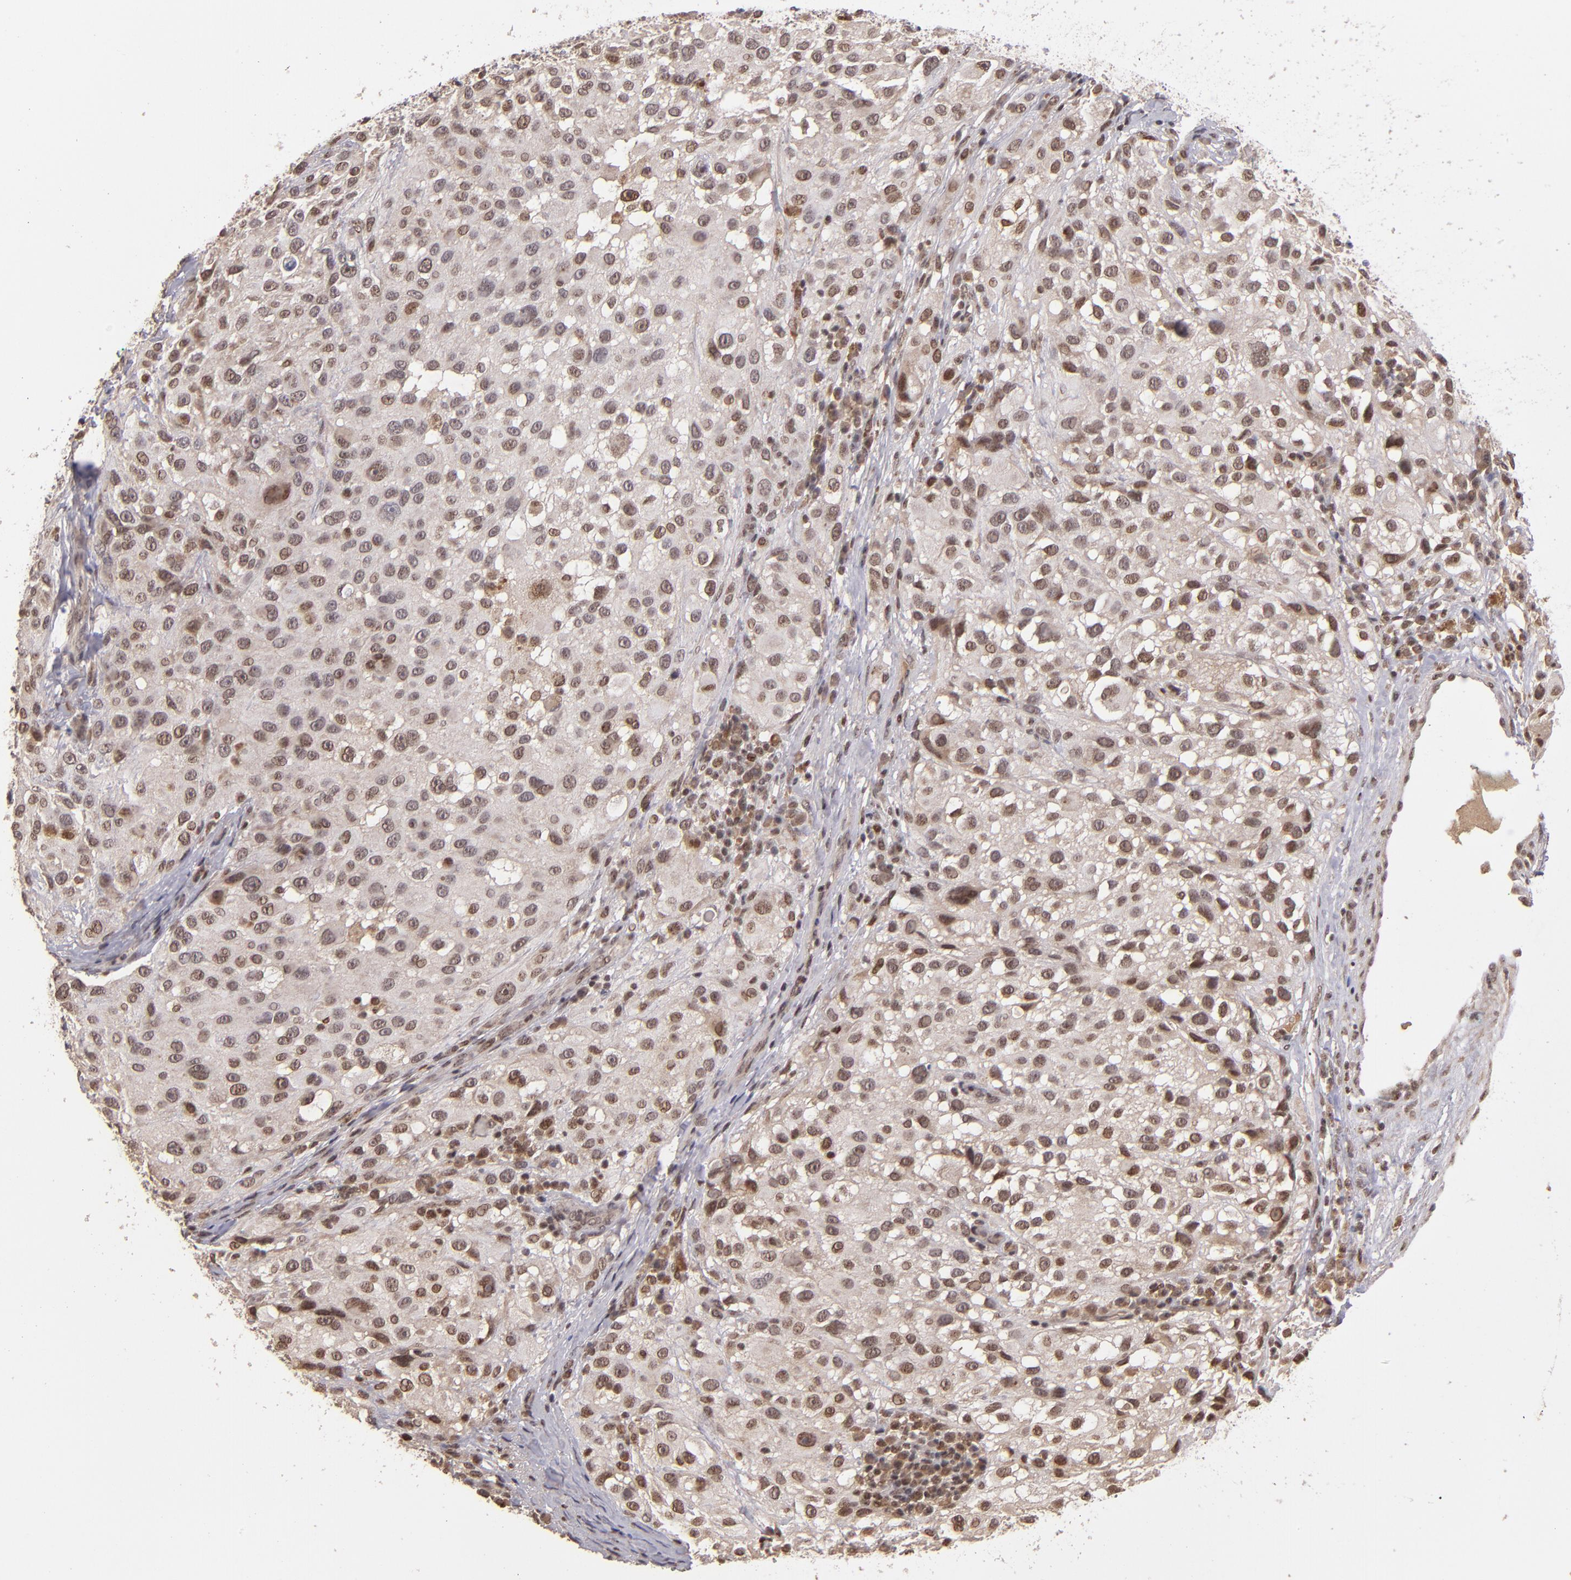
{"staining": {"intensity": "moderate", "quantity": ">75%", "location": "nuclear"}, "tissue": "melanoma", "cell_type": "Tumor cells", "image_type": "cancer", "snomed": [{"axis": "morphology", "description": "Necrosis, NOS"}, {"axis": "morphology", "description": "Malignant melanoma, NOS"}, {"axis": "topography", "description": "Skin"}], "caption": "IHC micrograph of malignant melanoma stained for a protein (brown), which demonstrates medium levels of moderate nuclear positivity in approximately >75% of tumor cells.", "gene": "ABHD12B", "patient": {"sex": "female", "age": 87}}